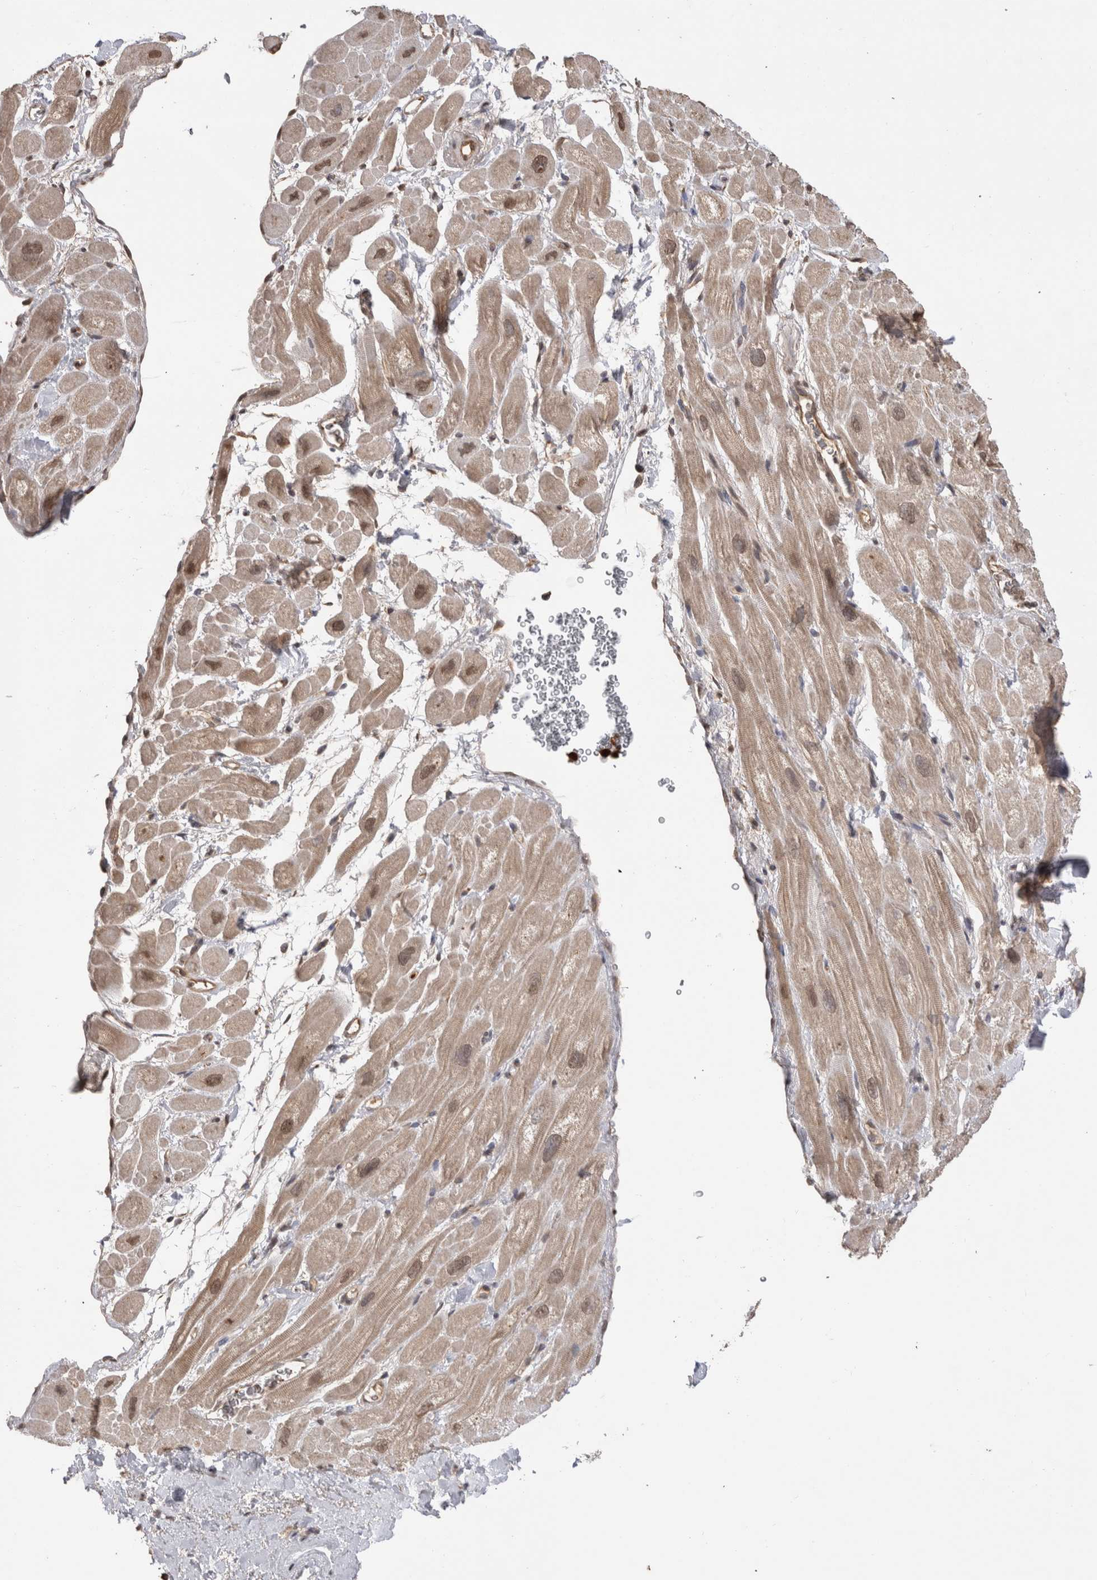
{"staining": {"intensity": "weak", "quantity": ">75%", "location": "cytoplasmic/membranous,nuclear"}, "tissue": "heart muscle", "cell_type": "Cardiomyocytes", "image_type": "normal", "snomed": [{"axis": "morphology", "description": "Normal tissue, NOS"}, {"axis": "topography", "description": "Heart"}], "caption": "DAB (3,3'-diaminobenzidine) immunohistochemical staining of unremarkable heart muscle exhibits weak cytoplasmic/membranous,nuclear protein expression in about >75% of cardiomyocytes.", "gene": "PAK4", "patient": {"sex": "male", "age": 49}}